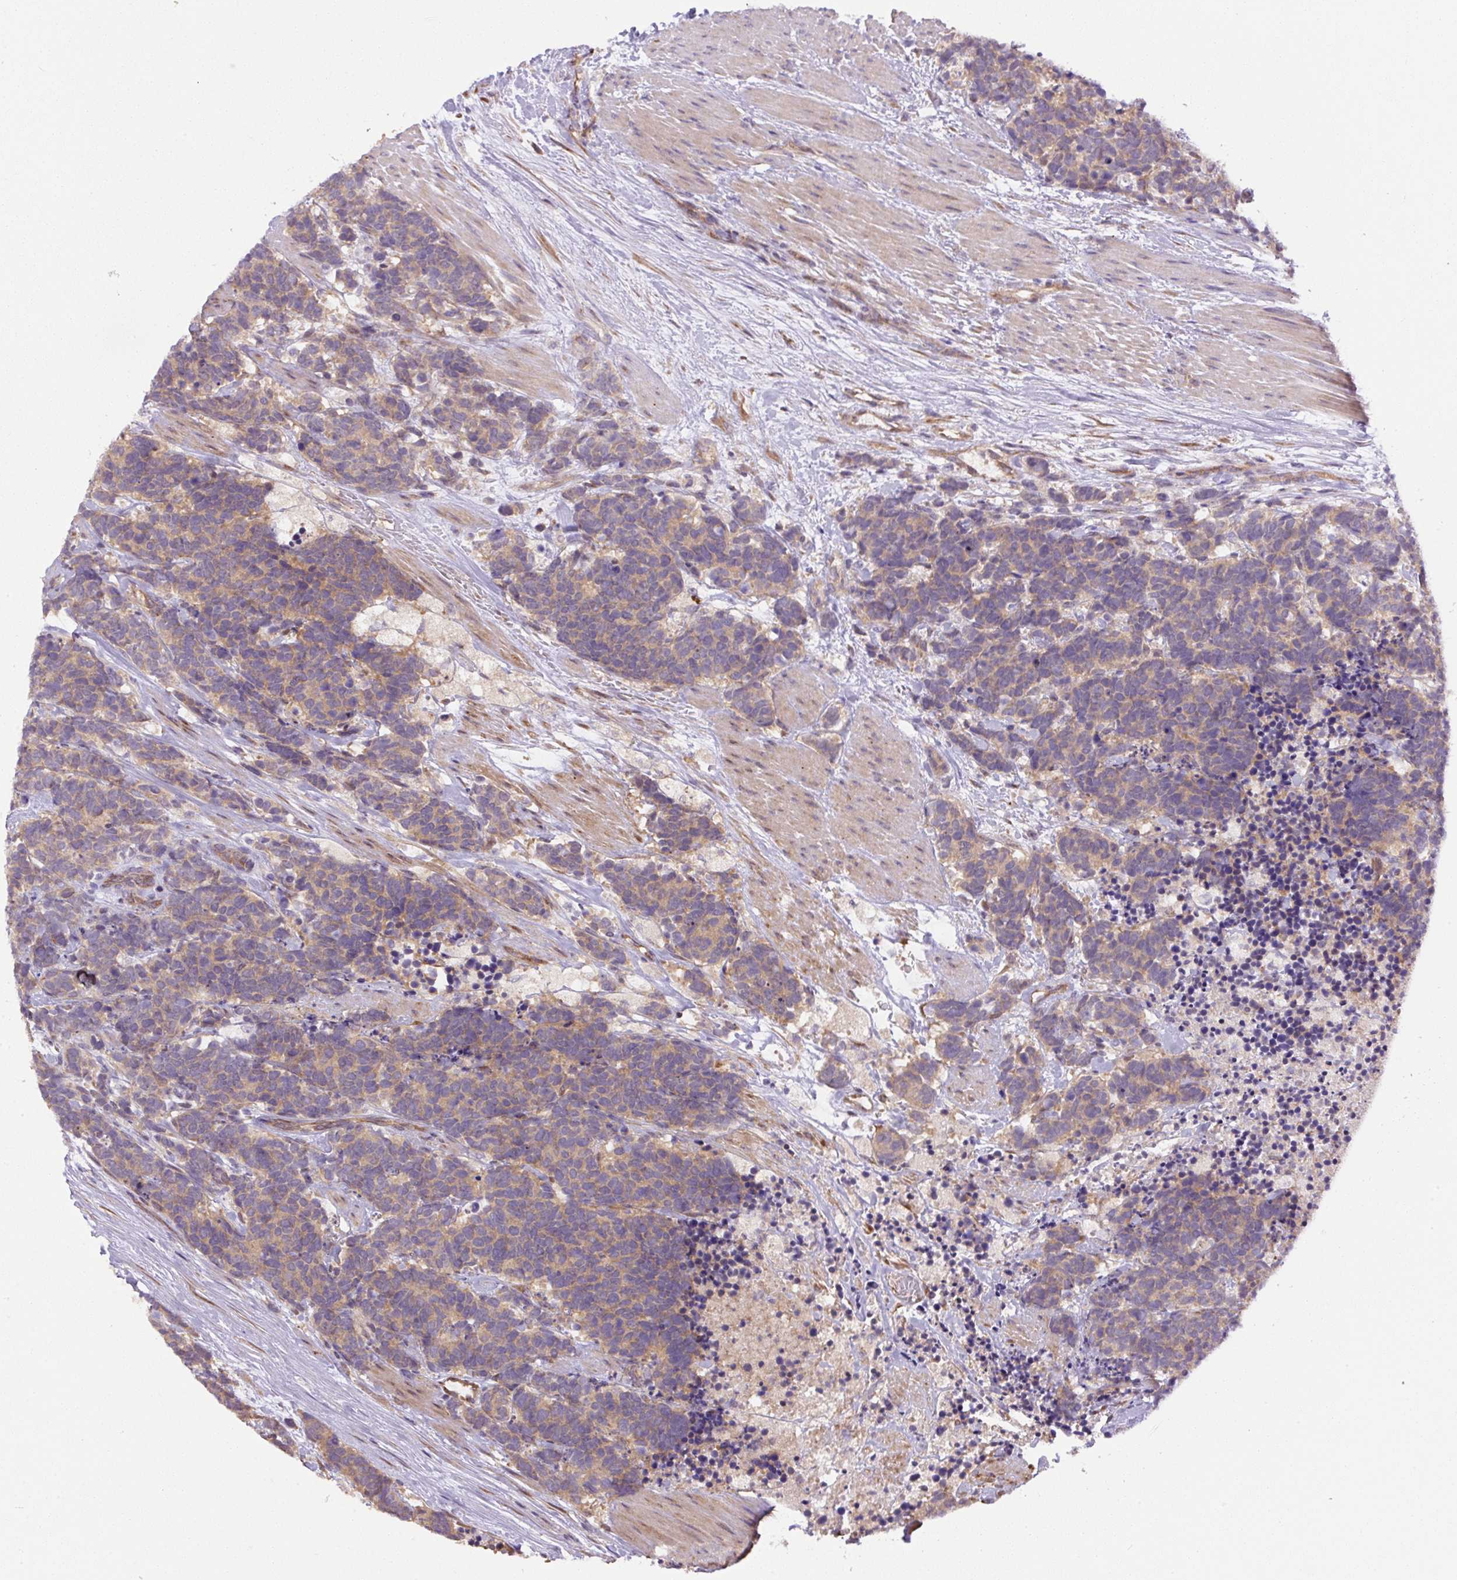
{"staining": {"intensity": "weak", "quantity": ">75%", "location": "cytoplasmic/membranous"}, "tissue": "carcinoid", "cell_type": "Tumor cells", "image_type": "cancer", "snomed": [{"axis": "morphology", "description": "Carcinoma, NOS"}, {"axis": "morphology", "description": "Carcinoid, malignant, NOS"}, {"axis": "topography", "description": "Prostate"}], "caption": "IHC histopathology image of human carcinoid stained for a protein (brown), which displays low levels of weak cytoplasmic/membranous positivity in approximately >75% of tumor cells.", "gene": "PPME1", "patient": {"sex": "male", "age": 57}}